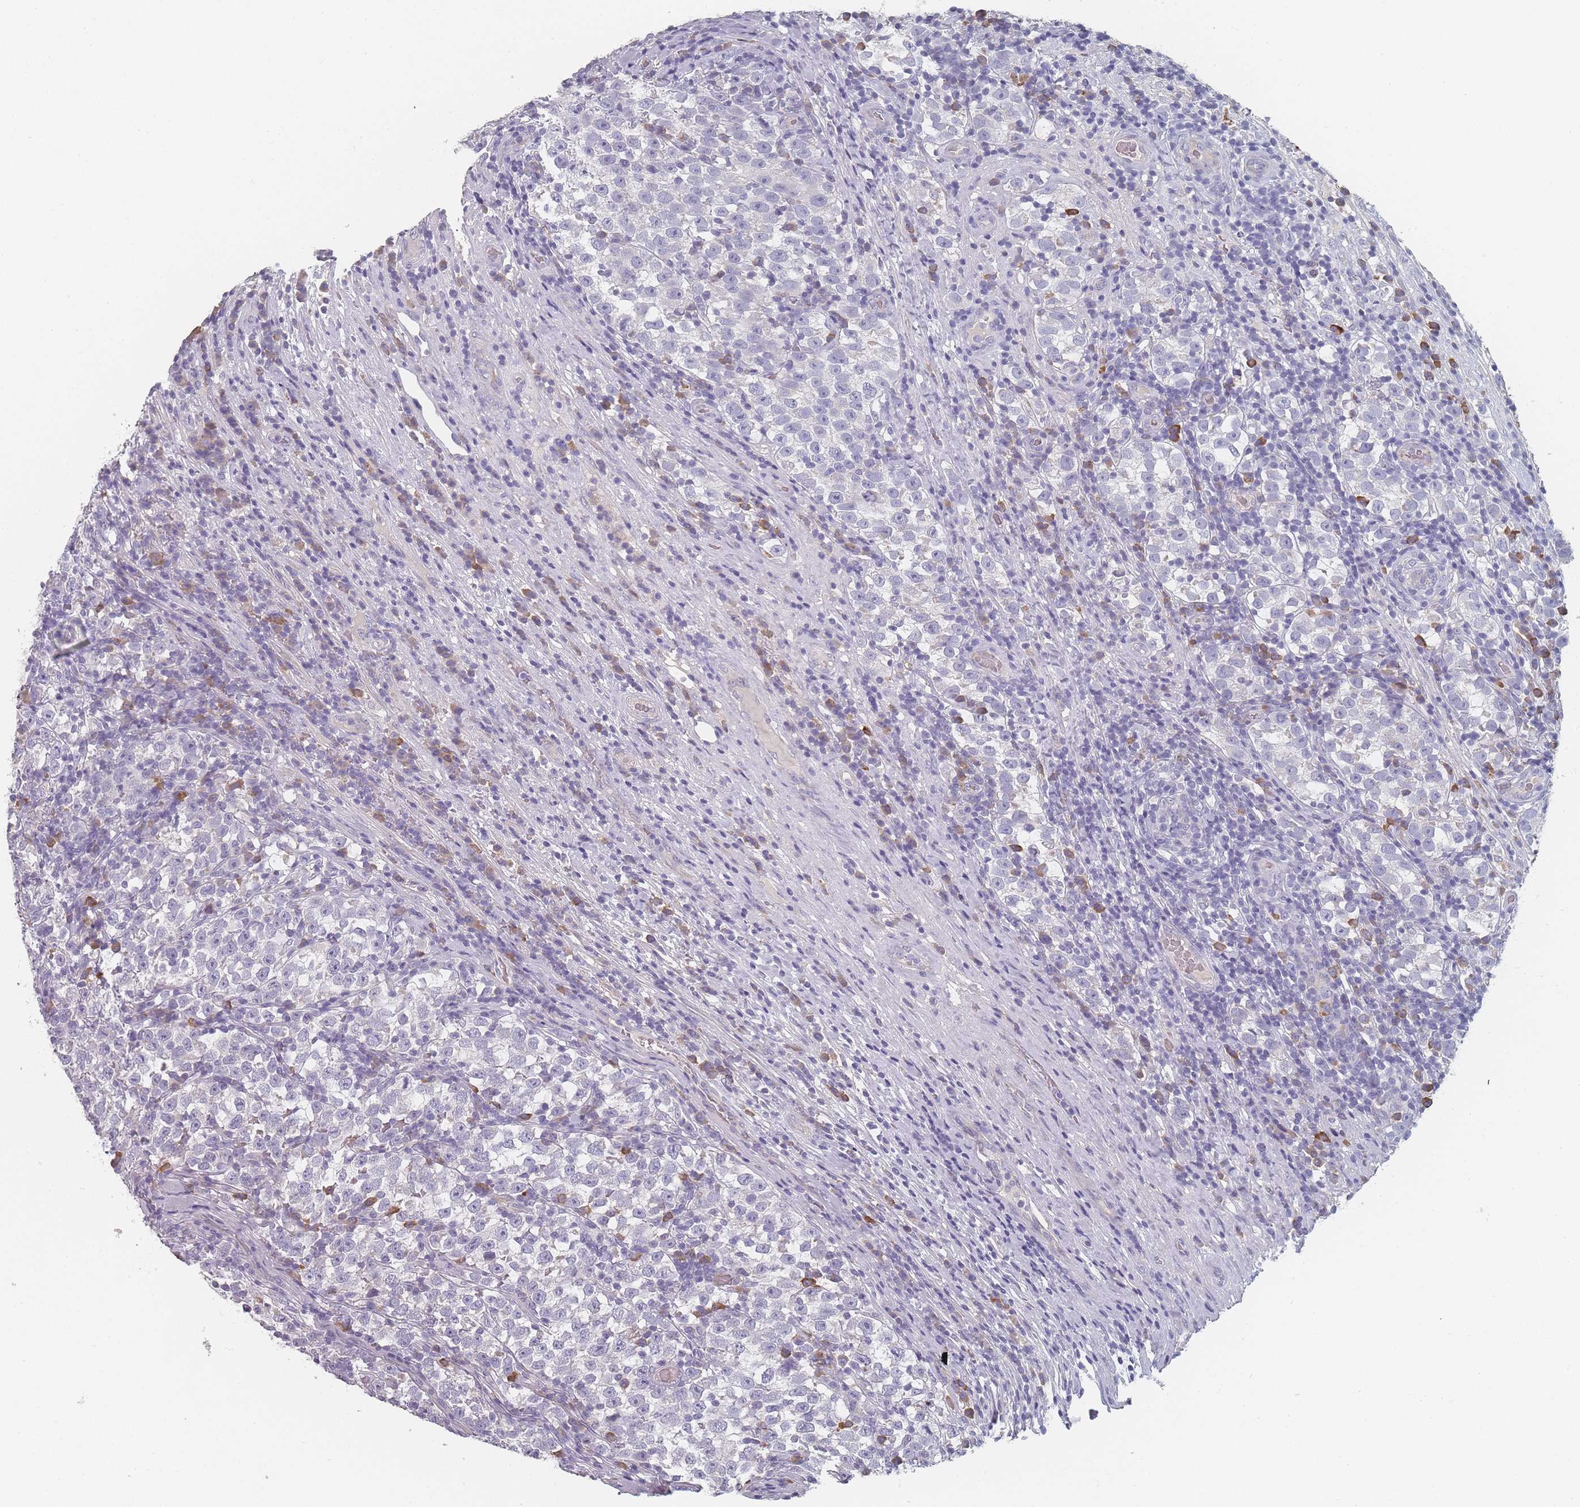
{"staining": {"intensity": "negative", "quantity": "none", "location": "none"}, "tissue": "testis cancer", "cell_type": "Tumor cells", "image_type": "cancer", "snomed": [{"axis": "morphology", "description": "Normal tissue, NOS"}, {"axis": "morphology", "description": "Seminoma, NOS"}, {"axis": "topography", "description": "Testis"}], "caption": "Tumor cells show no significant expression in seminoma (testis). The staining is performed using DAB (3,3'-diaminobenzidine) brown chromogen with nuclei counter-stained in using hematoxylin.", "gene": "SLC35E4", "patient": {"sex": "male", "age": 43}}